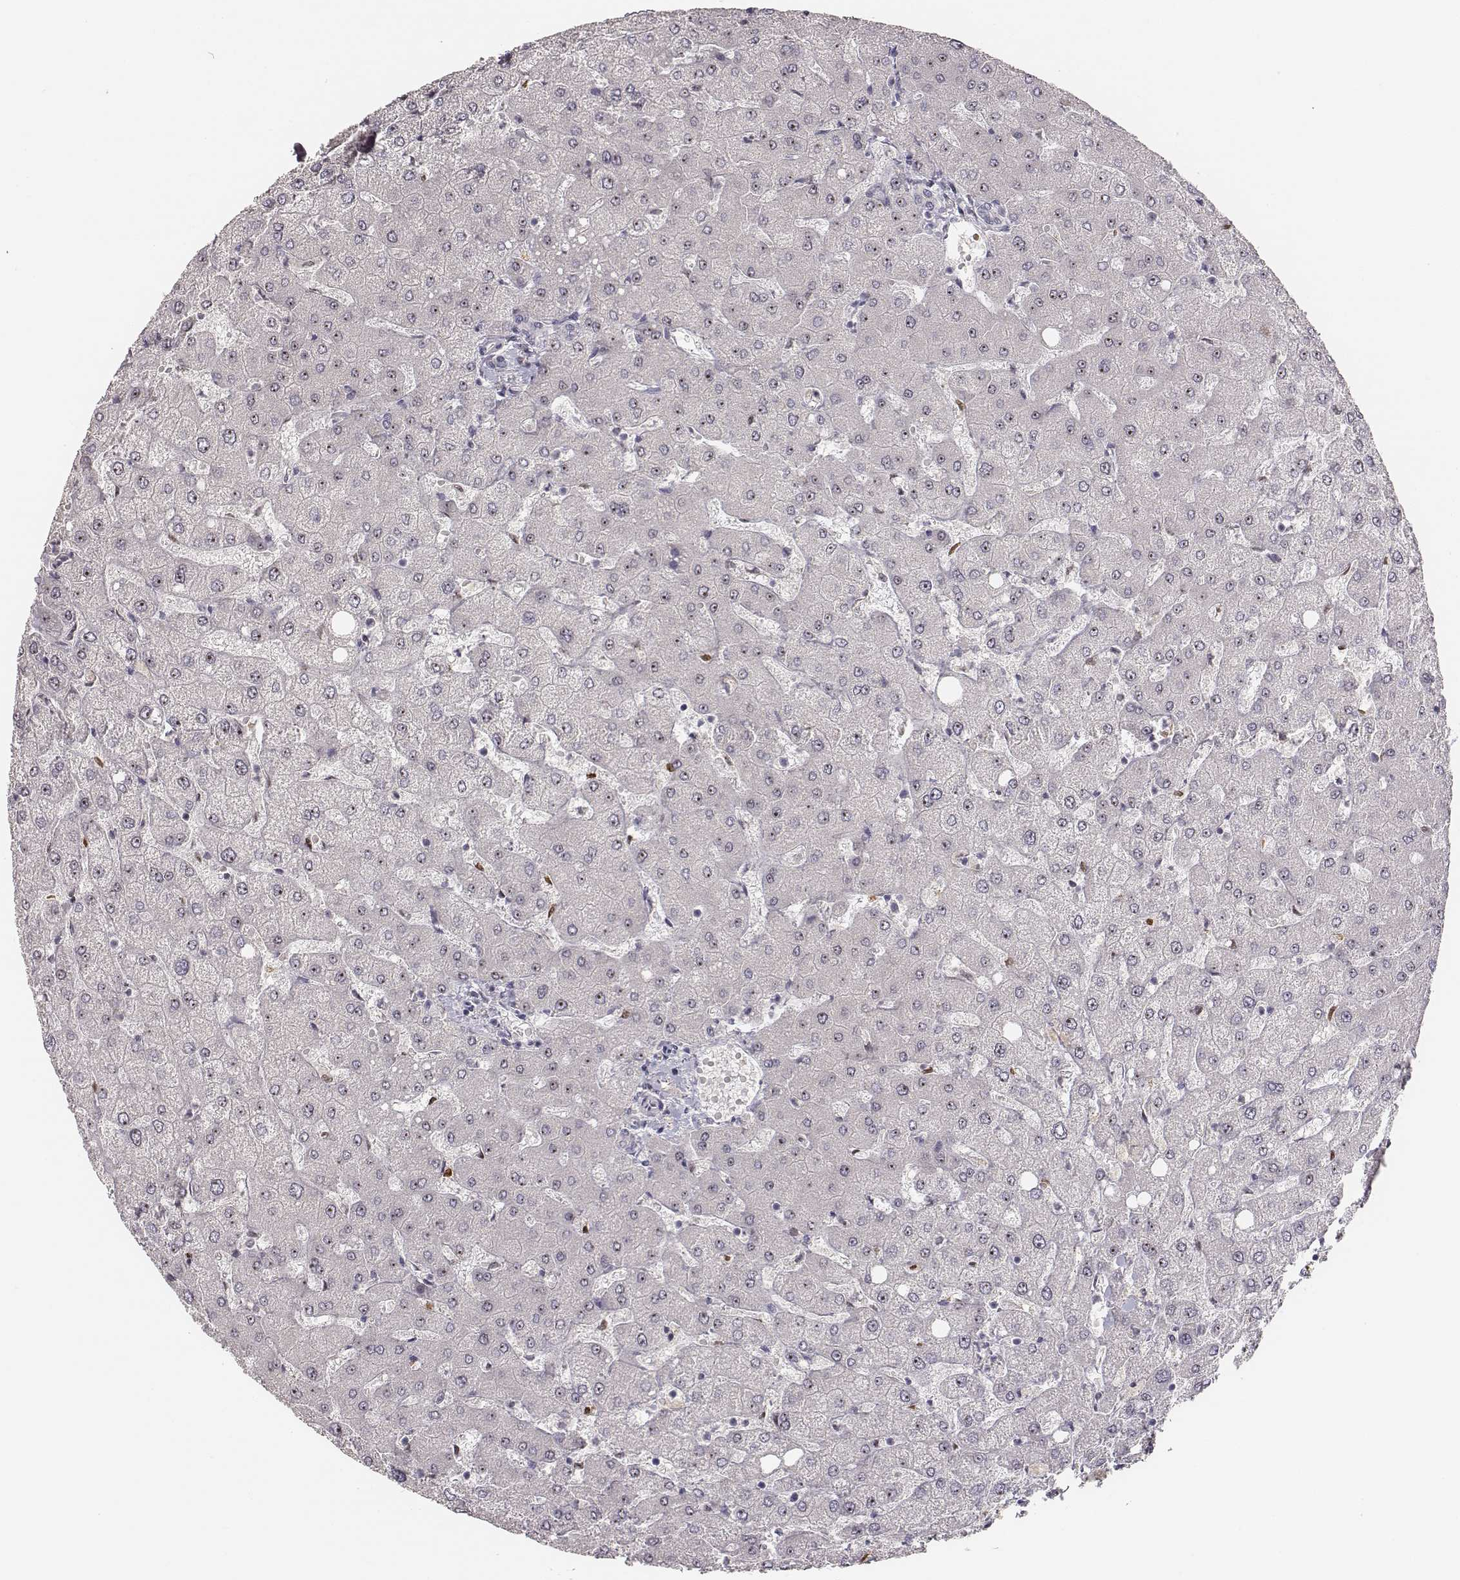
{"staining": {"intensity": "negative", "quantity": "none", "location": "none"}, "tissue": "liver", "cell_type": "Cholangiocytes", "image_type": "normal", "snomed": [{"axis": "morphology", "description": "Normal tissue, NOS"}, {"axis": "topography", "description": "Liver"}], "caption": "Cholangiocytes are negative for brown protein staining in unremarkable liver. Brightfield microscopy of immunohistochemistry stained with DAB (brown) and hematoxylin (blue), captured at high magnification.", "gene": "NIFK", "patient": {"sex": "female", "age": 54}}